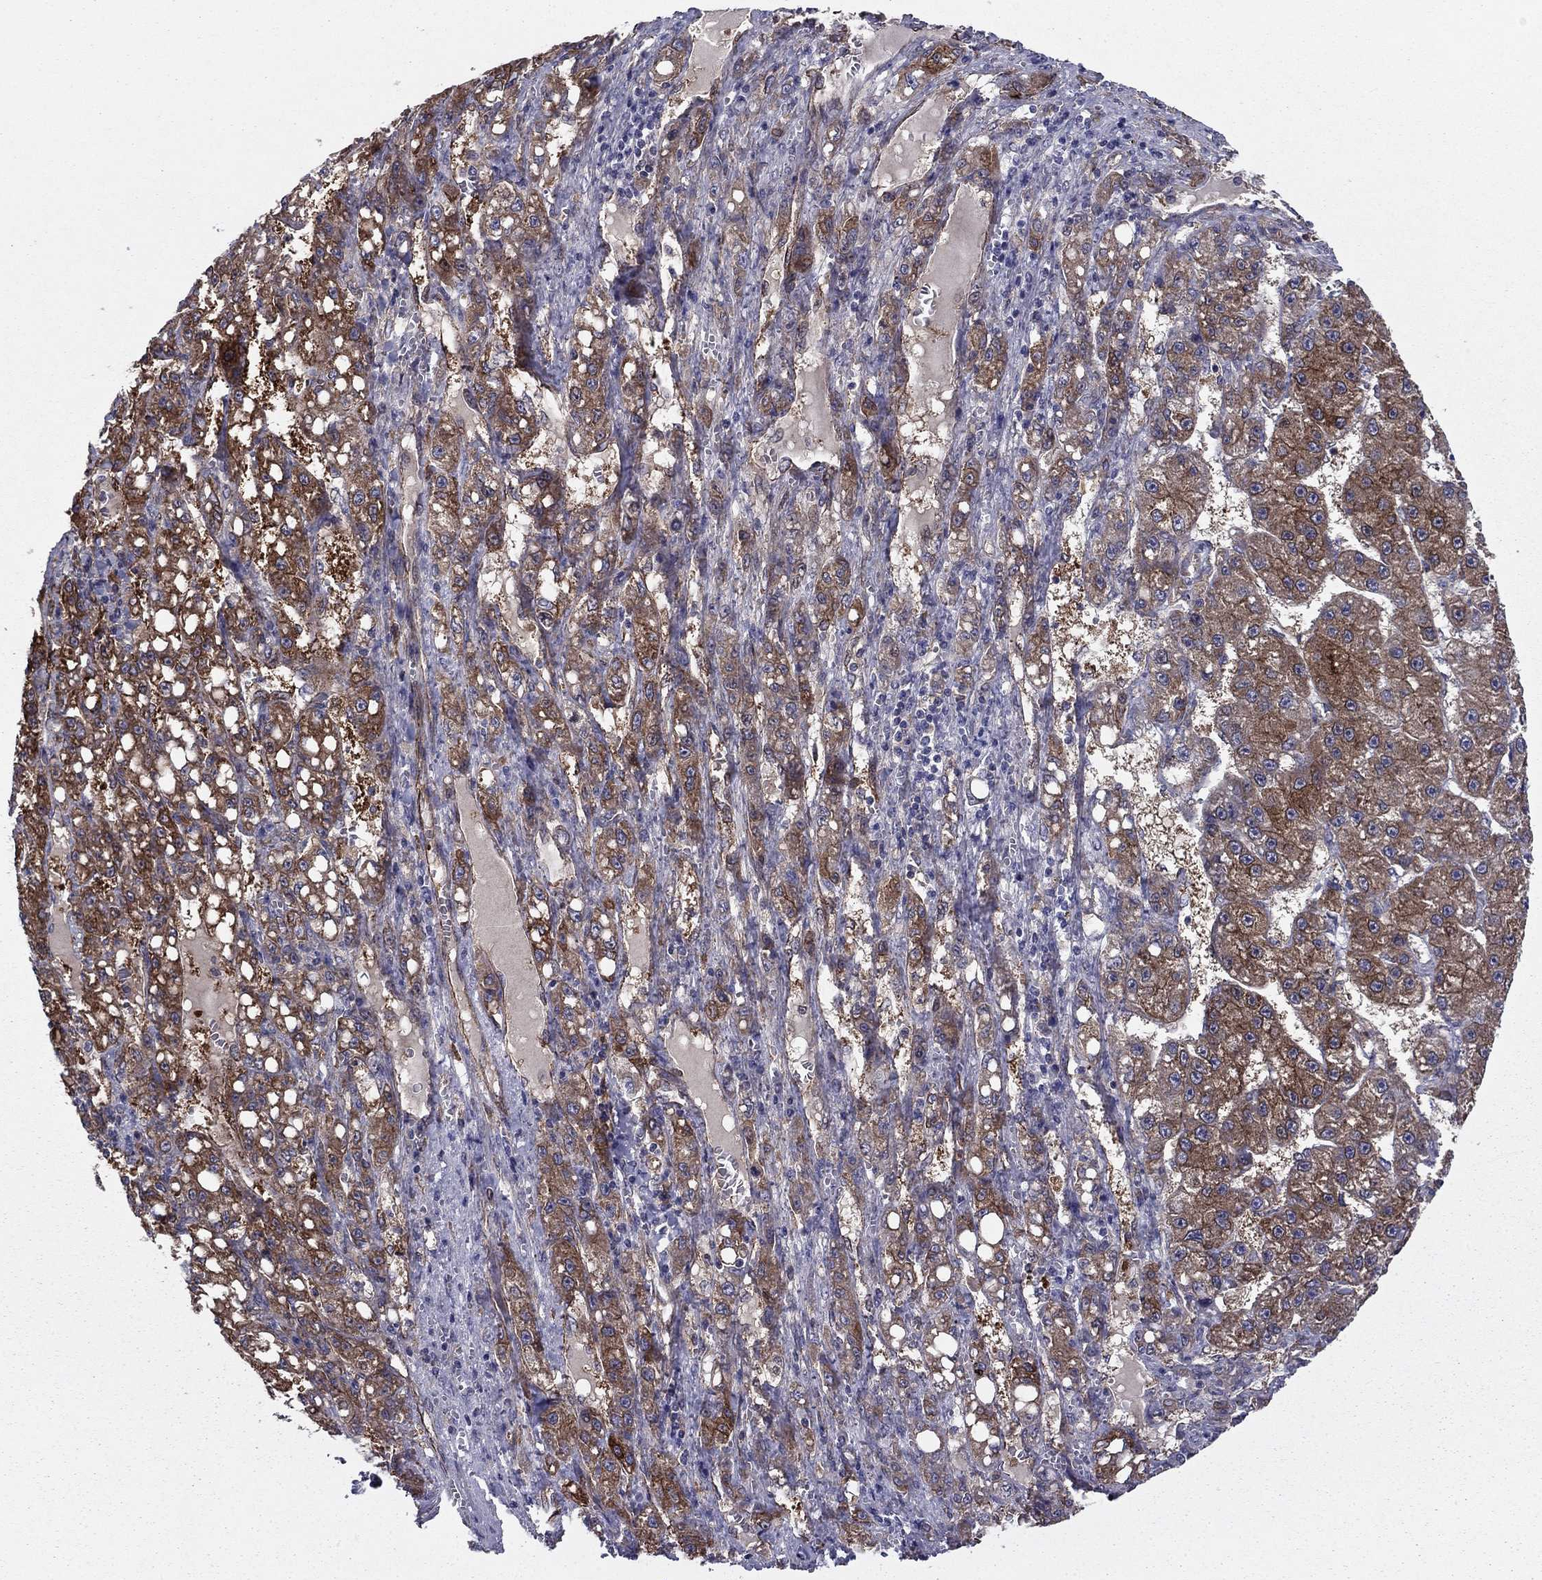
{"staining": {"intensity": "strong", "quantity": "<25%", "location": "cytoplasmic/membranous"}, "tissue": "liver cancer", "cell_type": "Tumor cells", "image_type": "cancer", "snomed": [{"axis": "morphology", "description": "Carcinoma, Hepatocellular, NOS"}, {"axis": "topography", "description": "Liver"}], "caption": "Strong cytoplasmic/membranous expression for a protein is appreciated in approximately <25% of tumor cells of liver cancer using immunohistochemistry (IHC).", "gene": "SHMT1", "patient": {"sex": "female", "age": 65}}